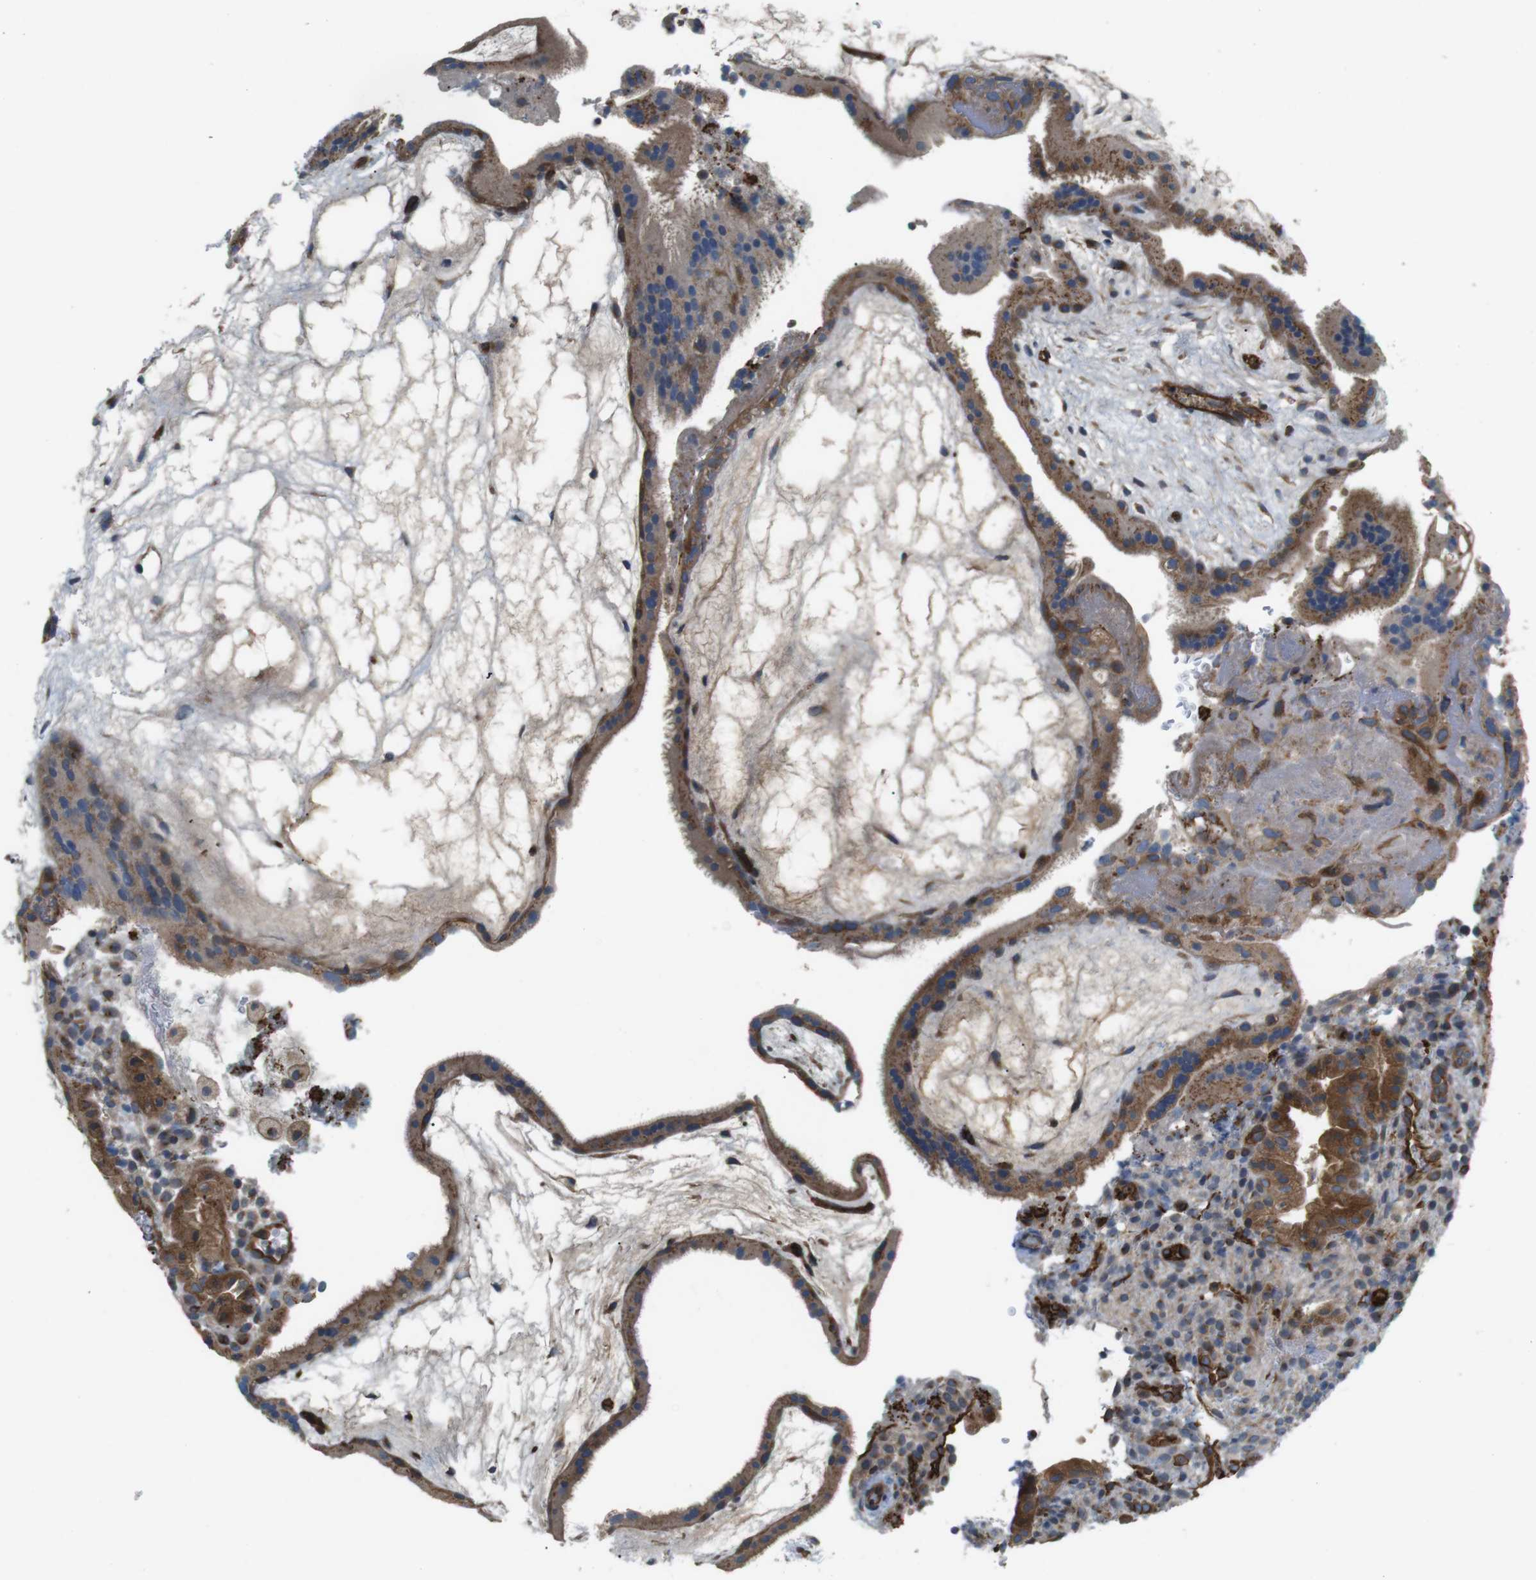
{"staining": {"intensity": "moderate", "quantity": ">75%", "location": "cytoplasmic/membranous"}, "tissue": "placenta", "cell_type": "Decidual cells", "image_type": "normal", "snomed": [{"axis": "morphology", "description": "Normal tissue, NOS"}, {"axis": "topography", "description": "Placenta"}], "caption": "Immunohistochemistry (IHC) staining of benign placenta, which shows medium levels of moderate cytoplasmic/membranous positivity in approximately >75% of decidual cells indicating moderate cytoplasmic/membranous protein staining. The staining was performed using DAB (3,3'-diaminobenzidine) (brown) for protein detection and nuclei were counterstained in hematoxylin (blue).", "gene": "BVES", "patient": {"sex": "female", "age": 19}}